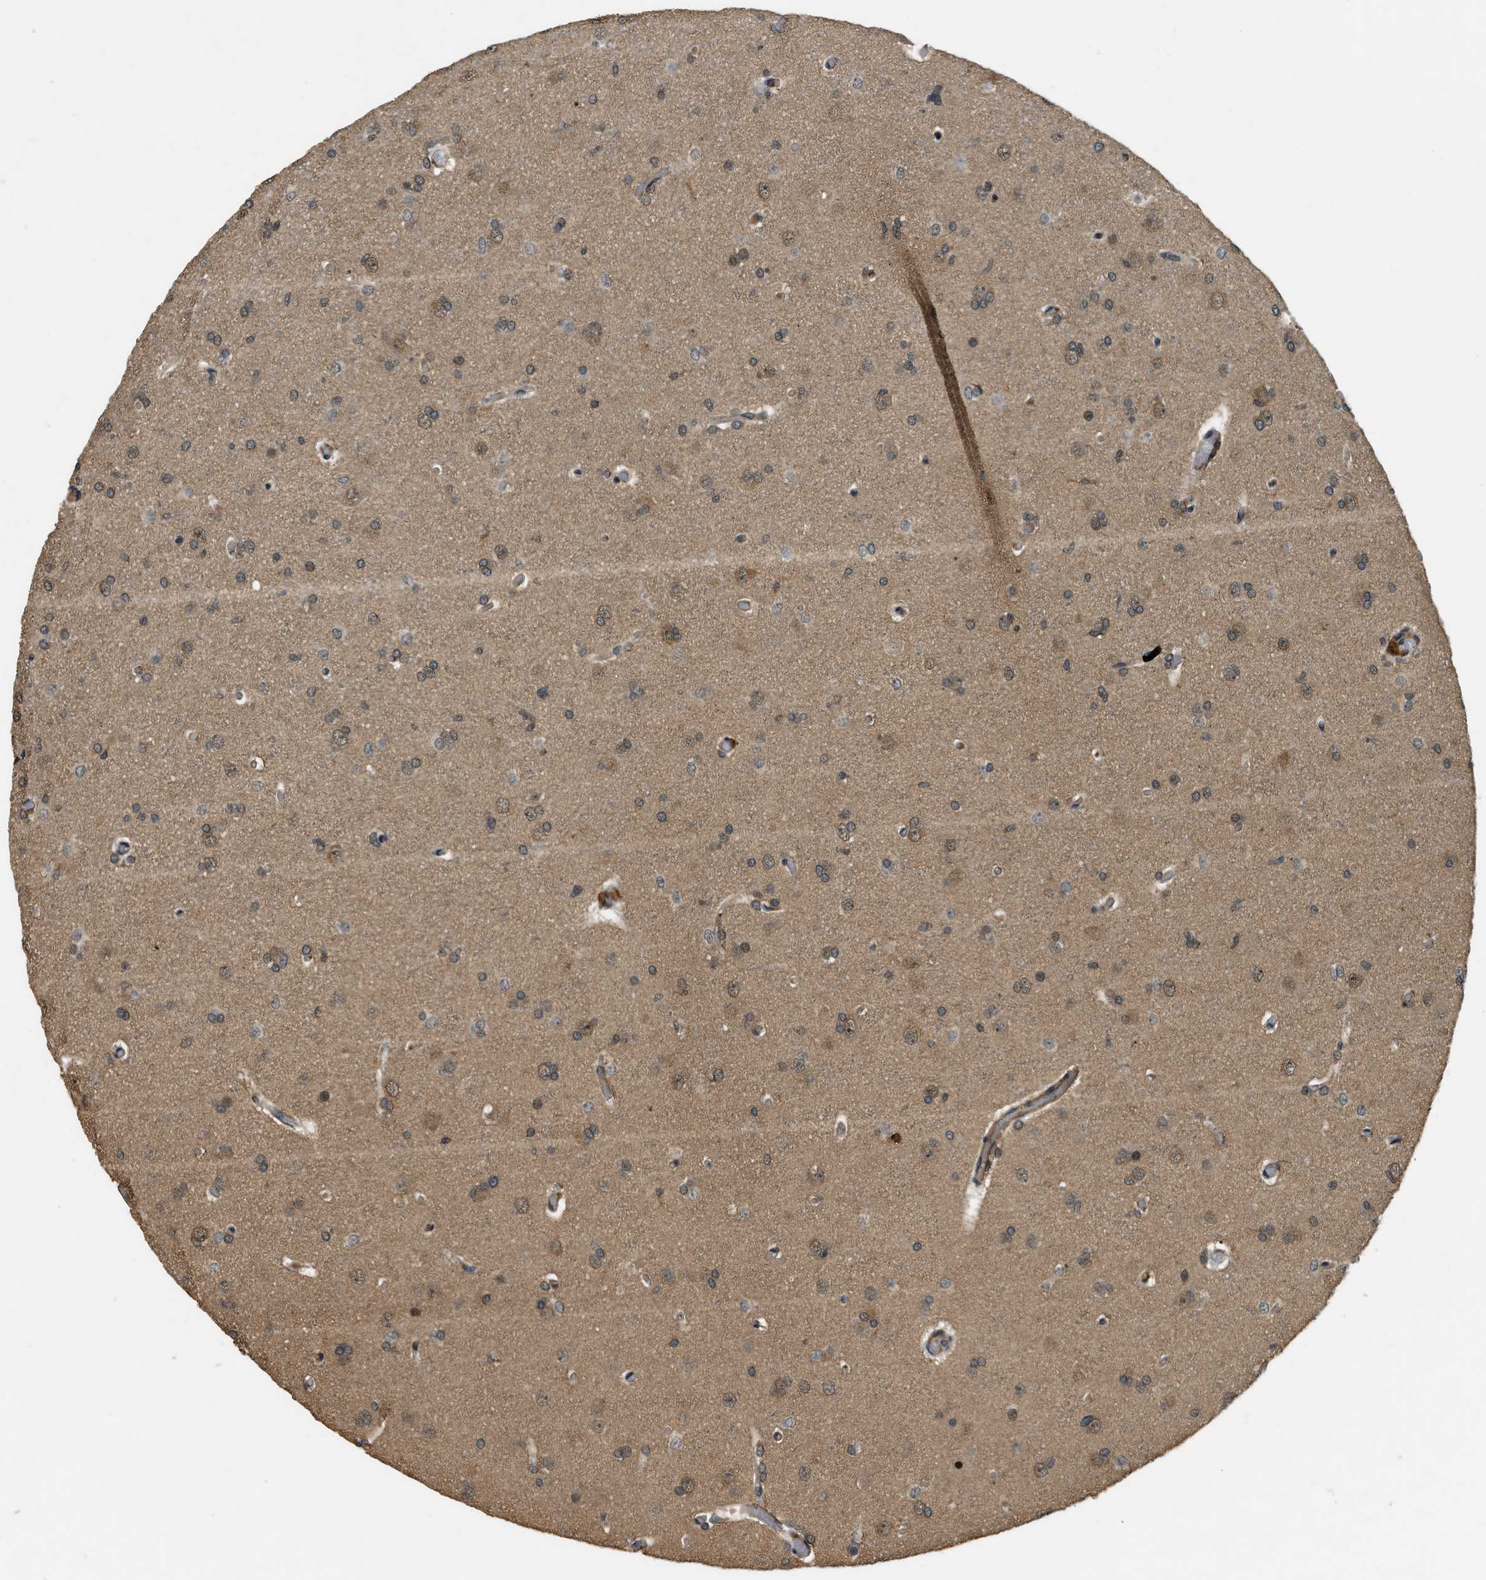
{"staining": {"intensity": "weak", "quantity": "25%-75%", "location": "cytoplasmic/membranous"}, "tissue": "glioma", "cell_type": "Tumor cells", "image_type": "cancer", "snomed": [{"axis": "morphology", "description": "Glioma, malignant, High grade"}, {"axis": "topography", "description": "Cerebral cortex"}], "caption": "Malignant glioma (high-grade) stained with DAB (3,3'-diaminobenzidine) immunohistochemistry (IHC) displays low levels of weak cytoplasmic/membranous staining in about 25%-75% of tumor cells.", "gene": "RNF141", "patient": {"sex": "female", "age": 36}}